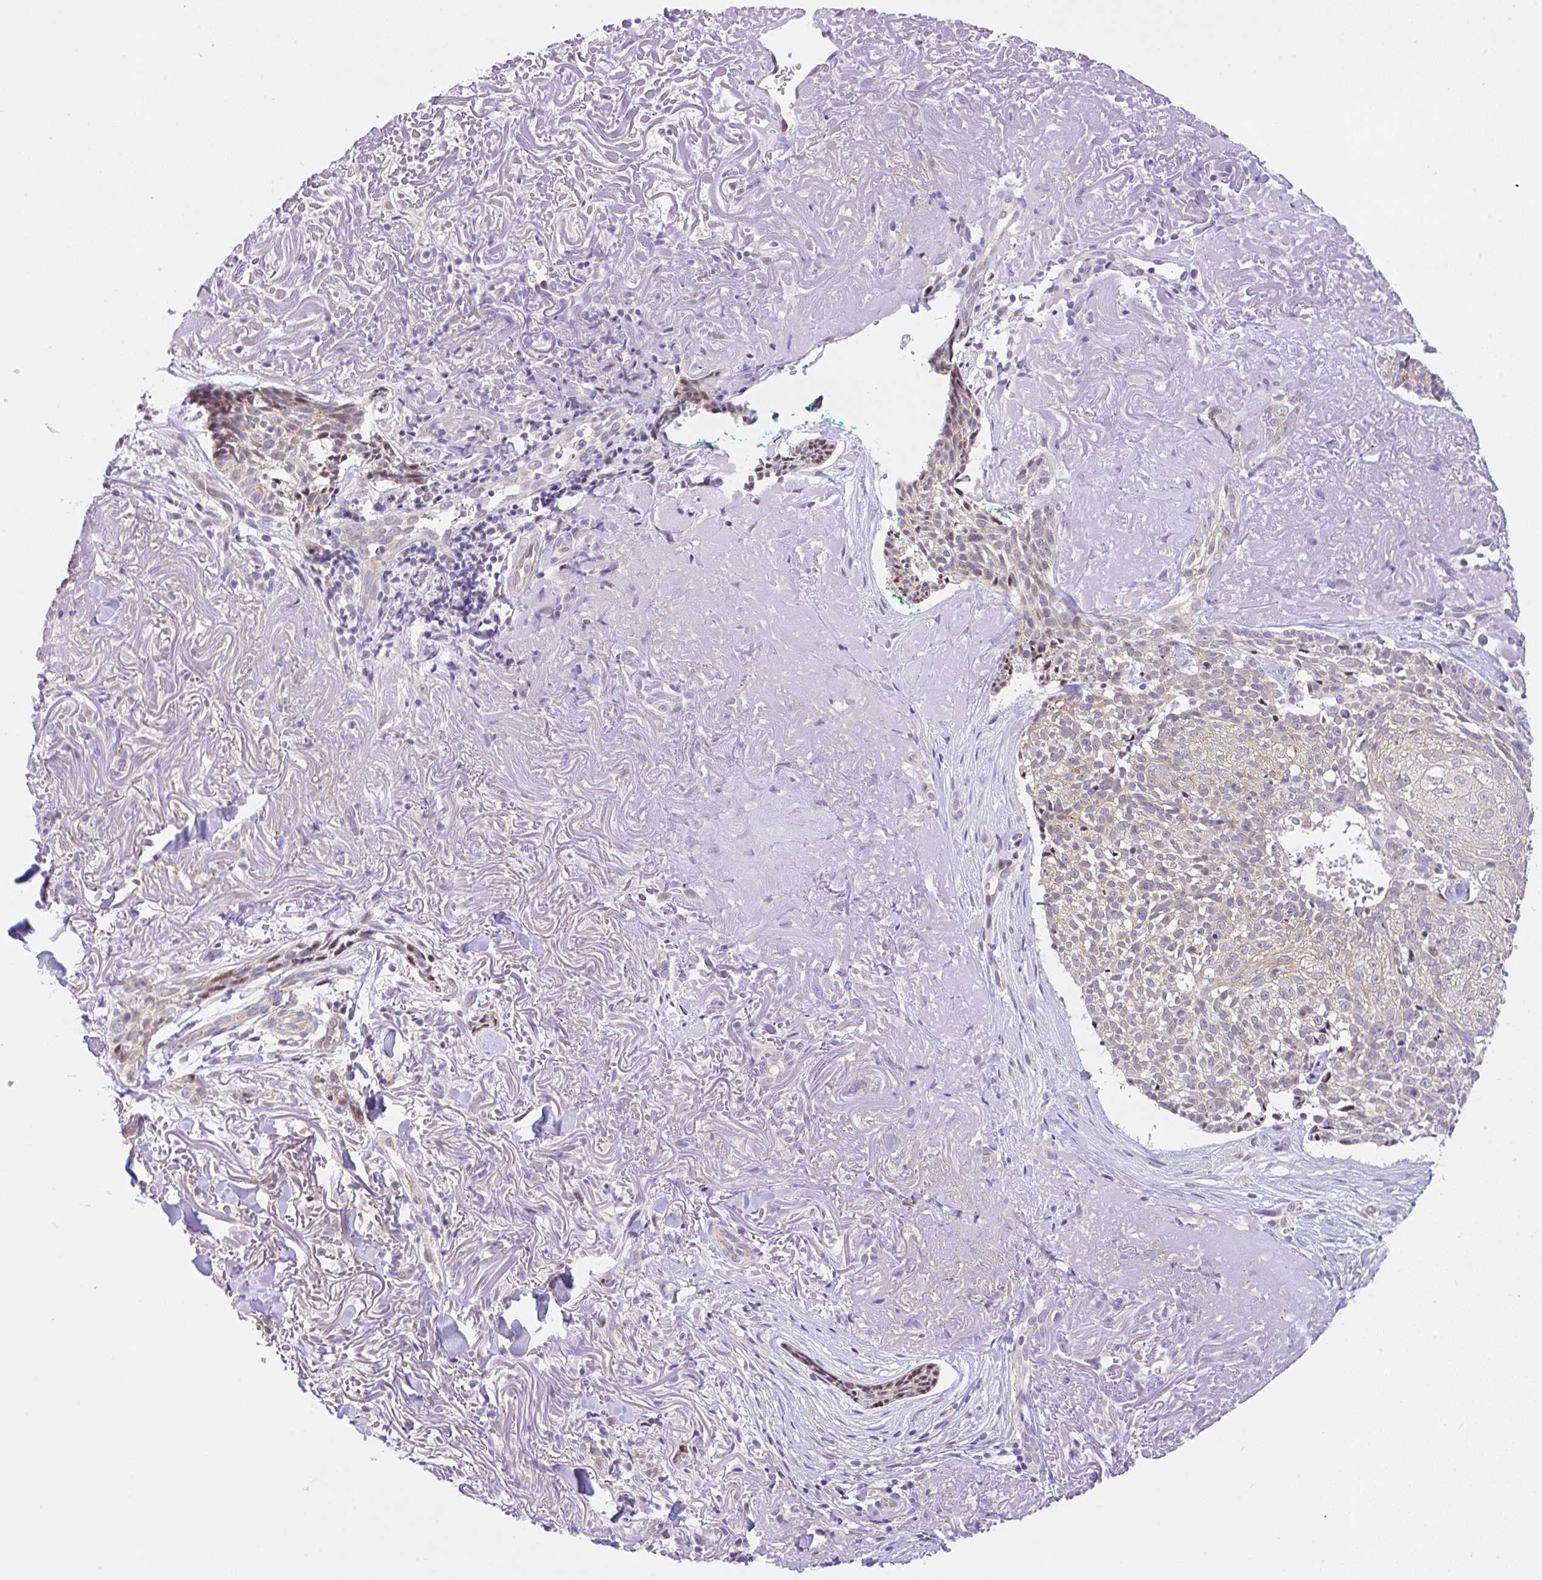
{"staining": {"intensity": "weak", "quantity": ">75%", "location": "cytoplasmic/membranous"}, "tissue": "skin cancer", "cell_type": "Tumor cells", "image_type": "cancer", "snomed": [{"axis": "morphology", "description": "Basal cell carcinoma"}, {"axis": "topography", "description": "Skin"}, {"axis": "topography", "description": "Skin of face"}], "caption": "The micrograph shows staining of skin cancer (basal cell carcinoma), revealing weak cytoplasmic/membranous protein staining (brown color) within tumor cells.", "gene": "CGNL1", "patient": {"sex": "female", "age": 95}}